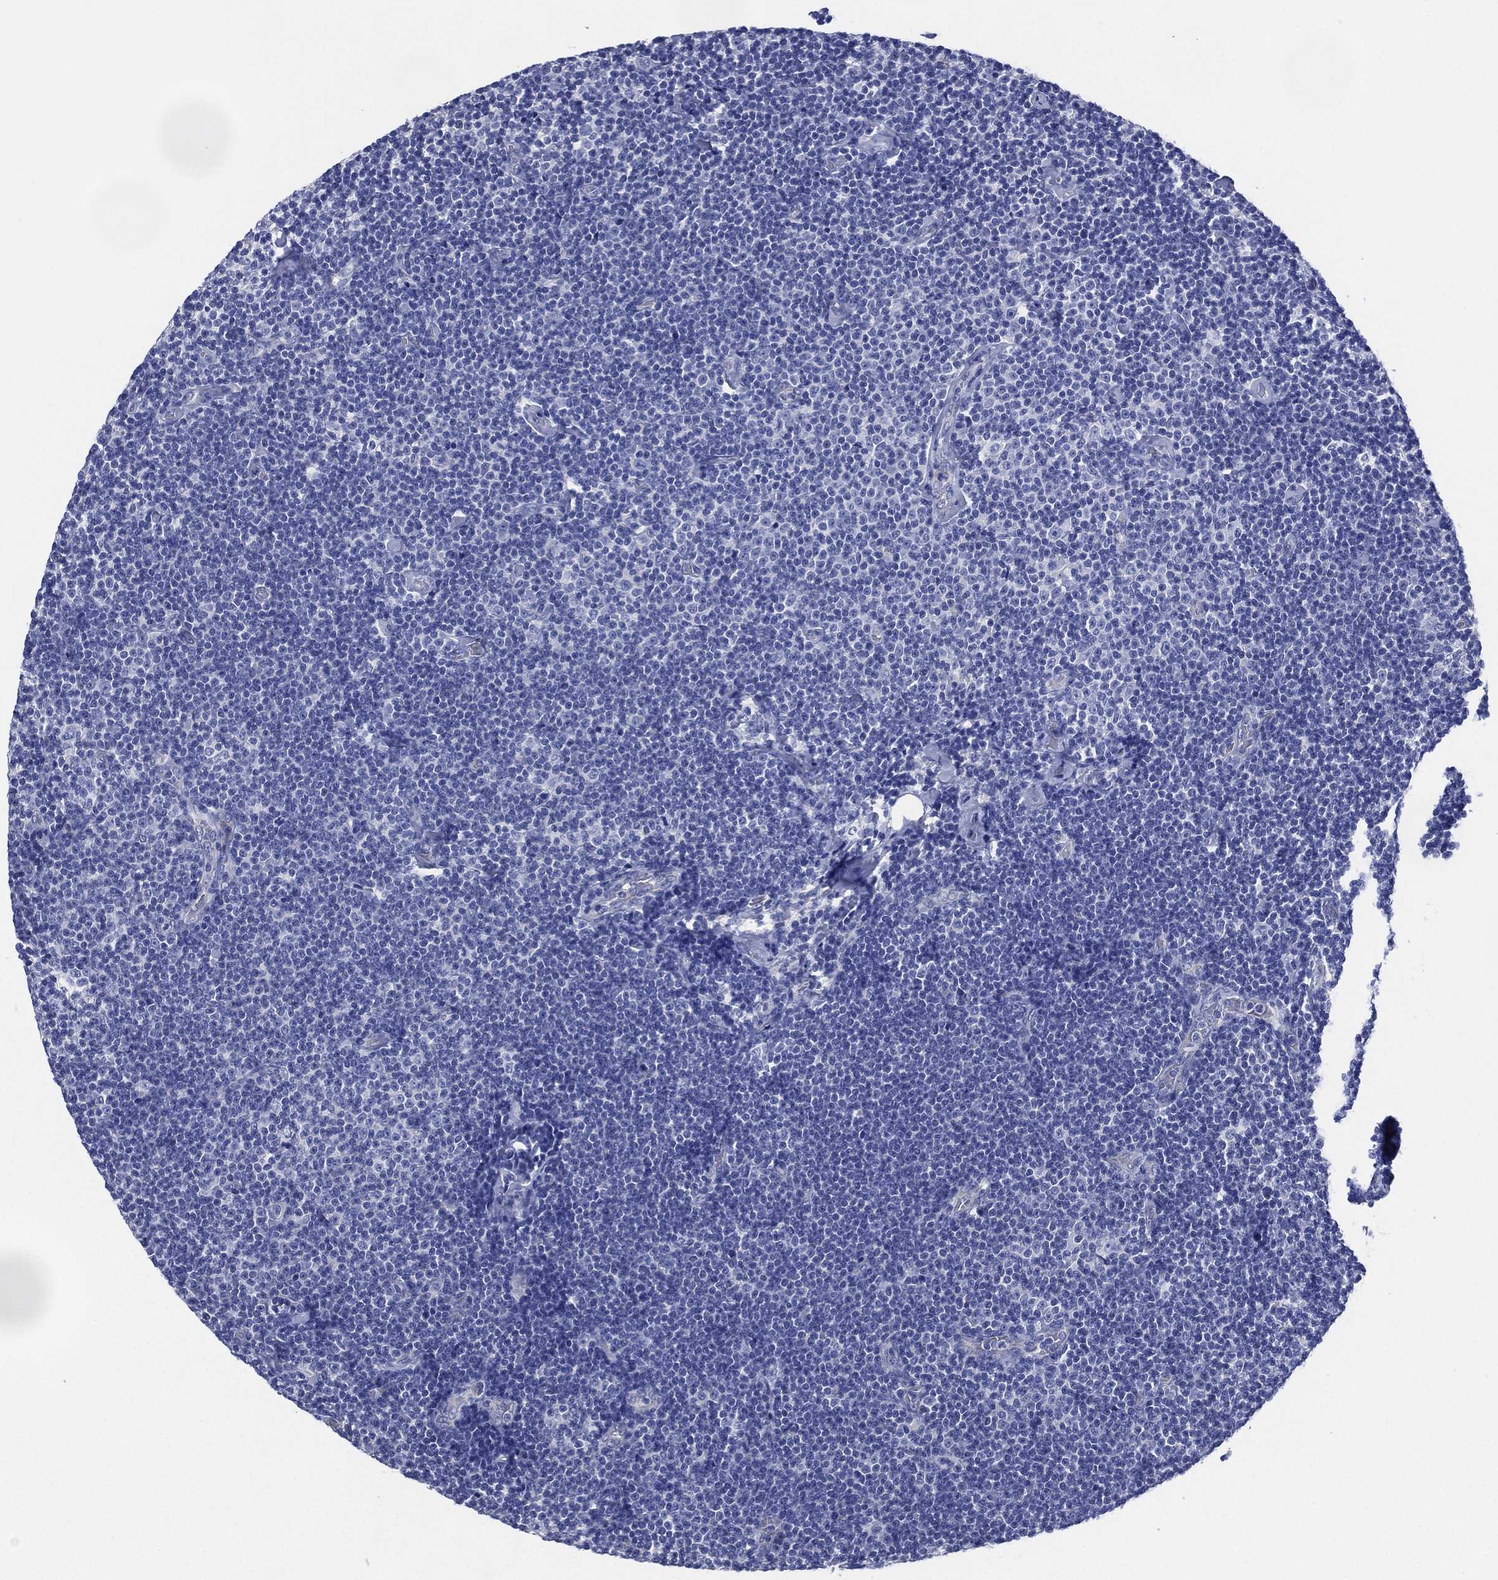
{"staining": {"intensity": "negative", "quantity": "none", "location": "none"}, "tissue": "lymphoma", "cell_type": "Tumor cells", "image_type": "cancer", "snomed": [{"axis": "morphology", "description": "Malignant lymphoma, non-Hodgkin's type, Low grade"}, {"axis": "topography", "description": "Lymph node"}], "caption": "A photomicrograph of low-grade malignant lymphoma, non-Hodgkin's type stained for a protein displays no brown staining in tumor cells.", "gene": "CCDC70", "patient": {"sex": "male", "age": 81}}